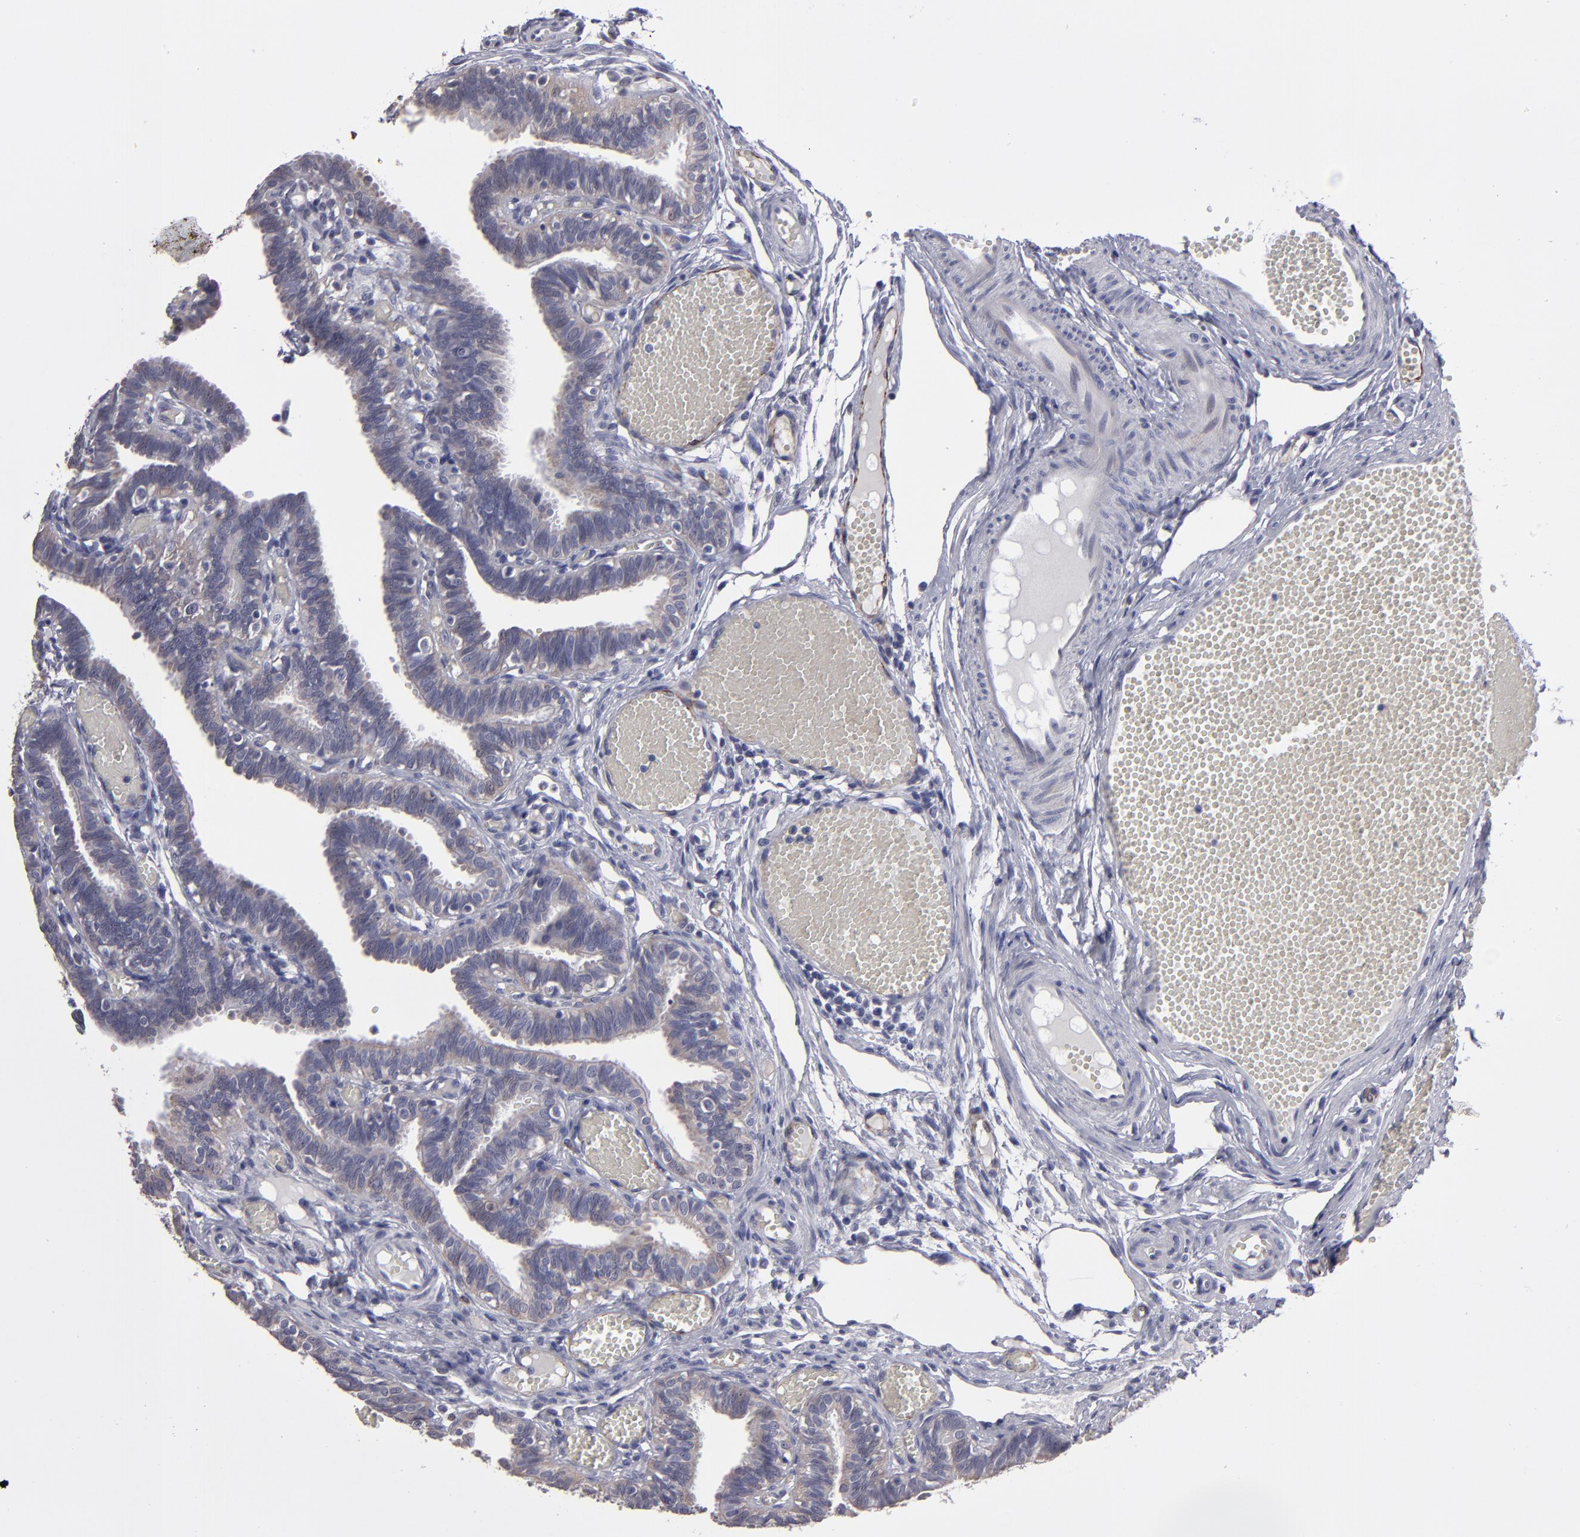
{"staining": {"intensity": "weak", "quantity": "25%-75%", "location": "cytoplasmic/membranous"}, "tissue": "fallopian tube", "cell_type": "Glandular cells", "image_type": "normal", "snomed": [{"axis": "morphology", "description": "Normal tissue, NOS"}, {"axis": "topography", "description": "Fallopian tube"}], "caption": "A brown stain shows weak cytoplasmic/membranous staining of a protein in glandular cells of normal human fallopian tube. Immunohistochemistry (ihc) stains the protein in brown and the nuclei are stained blue.", "gene": "ZNF175", "patient": {"sex": "female", "age": 29}}